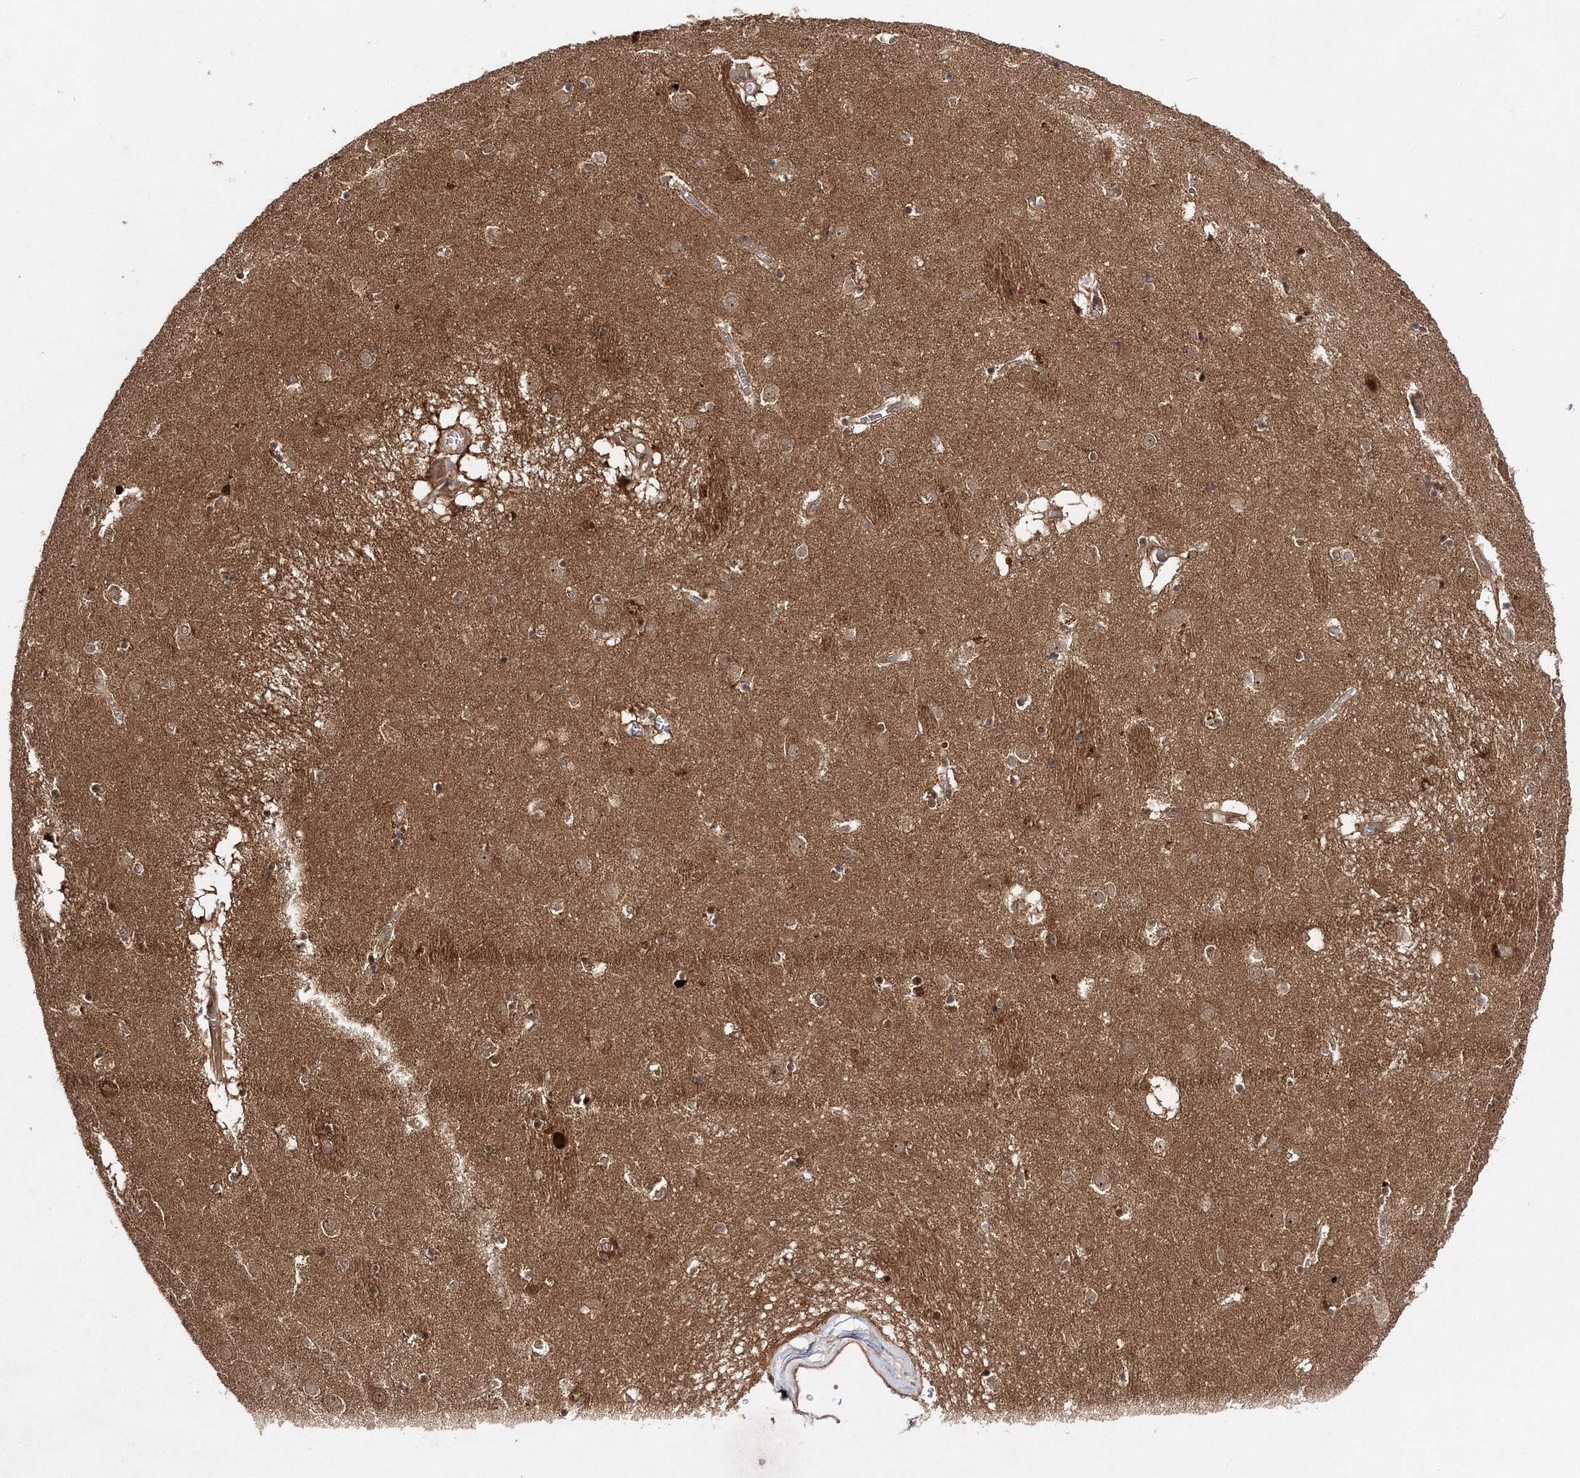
{"staining": {"intensity": "strong", "quantity": "25%-75%", "location": "cytoplasmic/membranous,nuclear"}, "tissue": "caudate", "cell_type": "Glial cells", "image_type": "normal", "snomed": [{"axis": "morphology", "description": "Normal tissue, NOS"}, {"axis": "topography", "description": "Lateral ventricle wall"}], "caption": "Immunohistochemistry (IHC) photomicrograph of benign human caudate stained for a protein (brown), which demonstrates high levels of strong cytoplasmic/membranous,nuclear staining in approximately 25%-75% of glial cells.", "gene": "NIF3L1", "patient": {"sex": "male", "age": 70}}